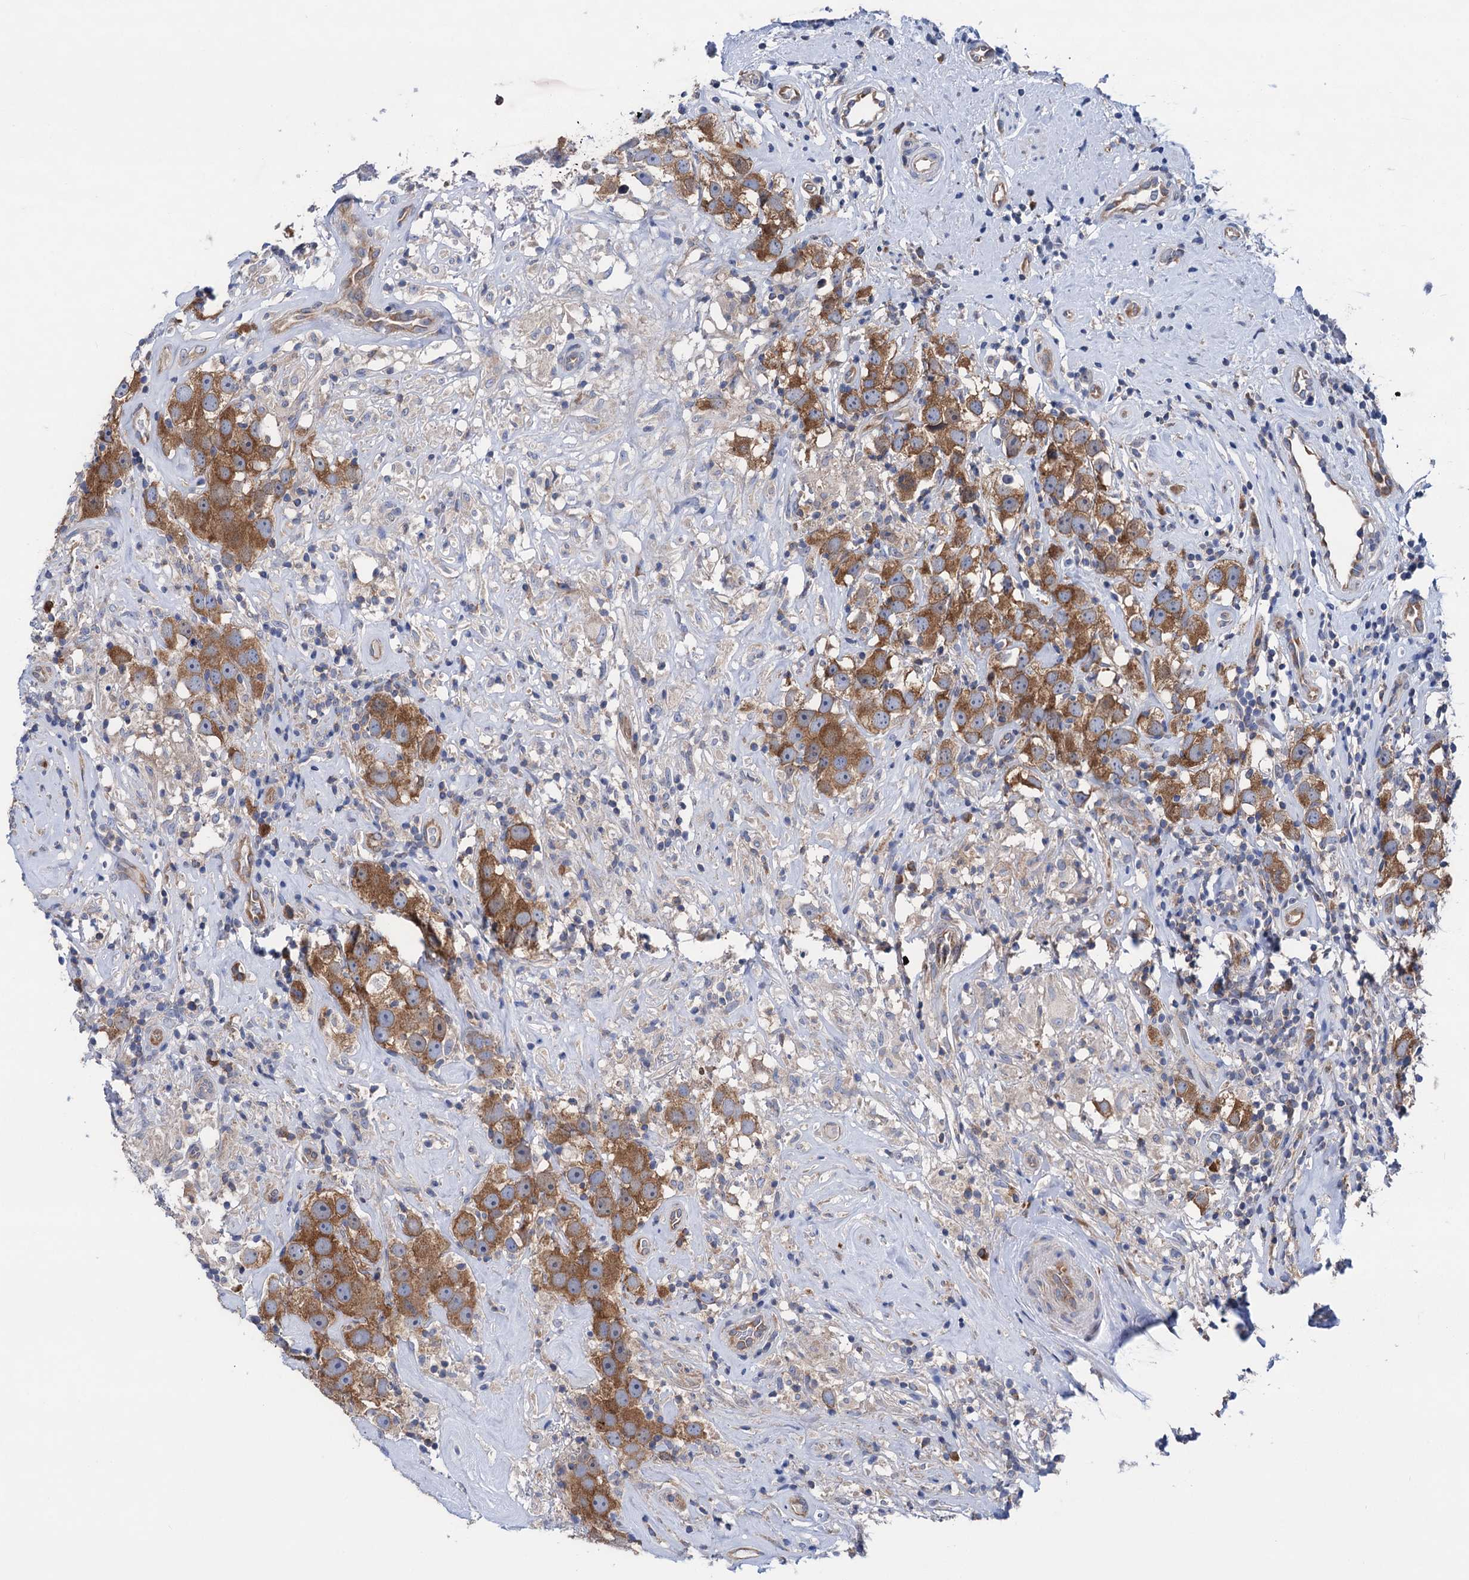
{"staining": {"intensity": "moderate", "quantity": ">75%", "location": "cytoplasmic/membranous"}, "tissue": "testis cancer", "cell_type": "Tumor cells", "image_type": "cancer", "snomed": [{"axis": "morphology", "description": "Seminoma, NOS"}, {"axis": "topography", "description": "Testis"}], "caption": "Moderate cytoplasmic/membranous expression is present in about >75% of tumor cells in testis cancer (seminoma).", "gene": "ZNRD2", "patient": {"sex": "male", "age": 49}}